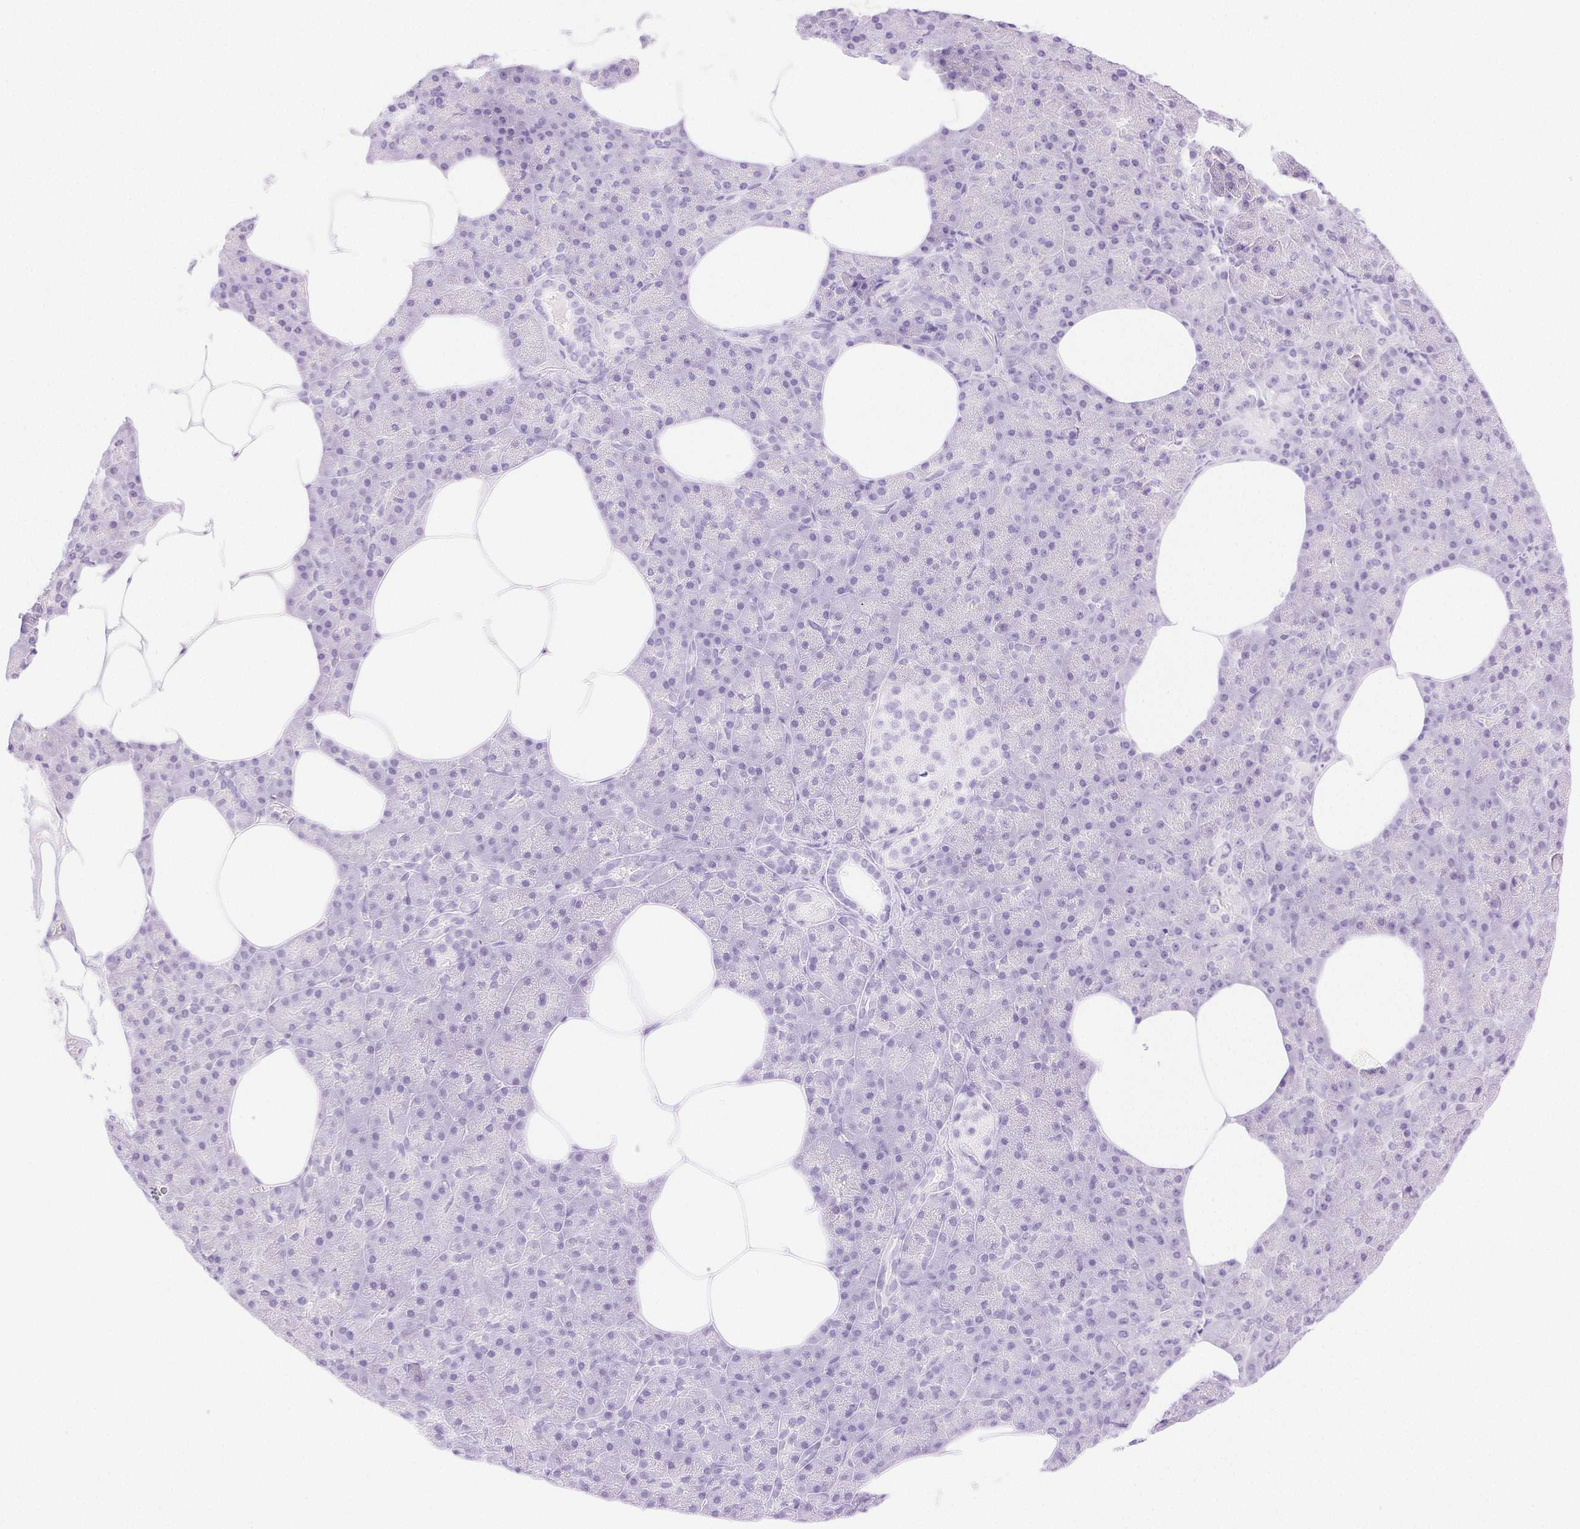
{"staining": {"intensity": "negative", "quantity": "none", "location": "none"}, "tissue": "pancreas", "cell_type": "Exocrine glandular cells", "image_type": "normal", "snomed": [{"axis": "morphology", "description": "Normal tissue, NOS"}, {"axis": "topography", "description": "Pancreas"}], "caption": "Exocrine glandular cells show no significant protein positivity in unremarkable pancreas. (DAB immunohistochemistry (IHC) with hematoxylin counter stain).", "gene": "SPACA4", "patient": {"sex": "female", "age": 45}}